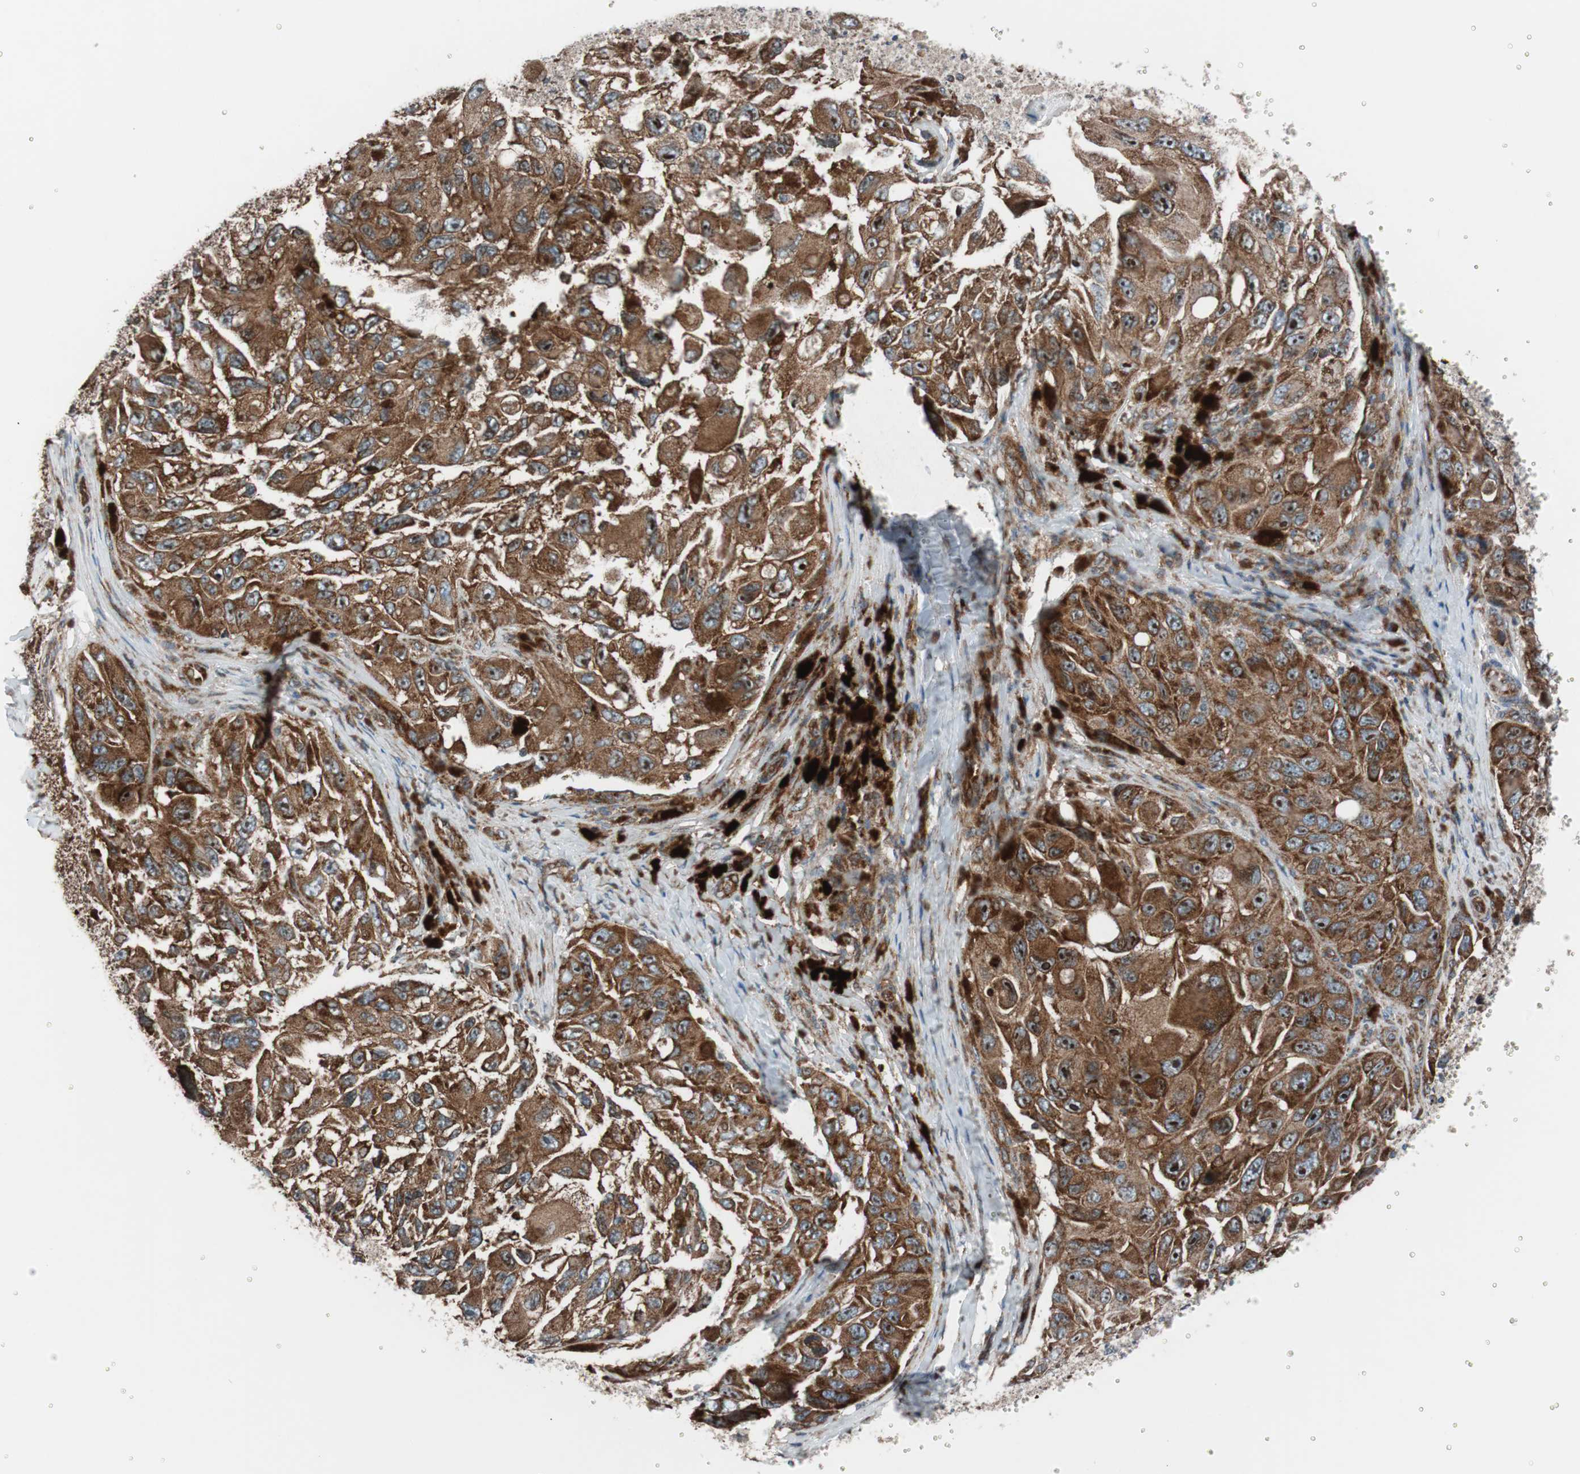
{"staining": {"intensity": "strong", "quantity": ">75%", "location": "cytoplasmic/membranous"}, "tissue": "melanoma", "cell_type": "Tumor cells", "image_type": "cancer", "snomed": [{"axis": "morphology", "description": "Malignant melanoma, NOS"}, {"axis": "topography", "description": "Skin"}], "caption": "A high amount of strong cytoplasmic/membranous positivity is identified in about >75% of tumor cells in malignant melanoma tissue.", "gene": "CCL14", "patient": {"sex": "female", "age": 73}}